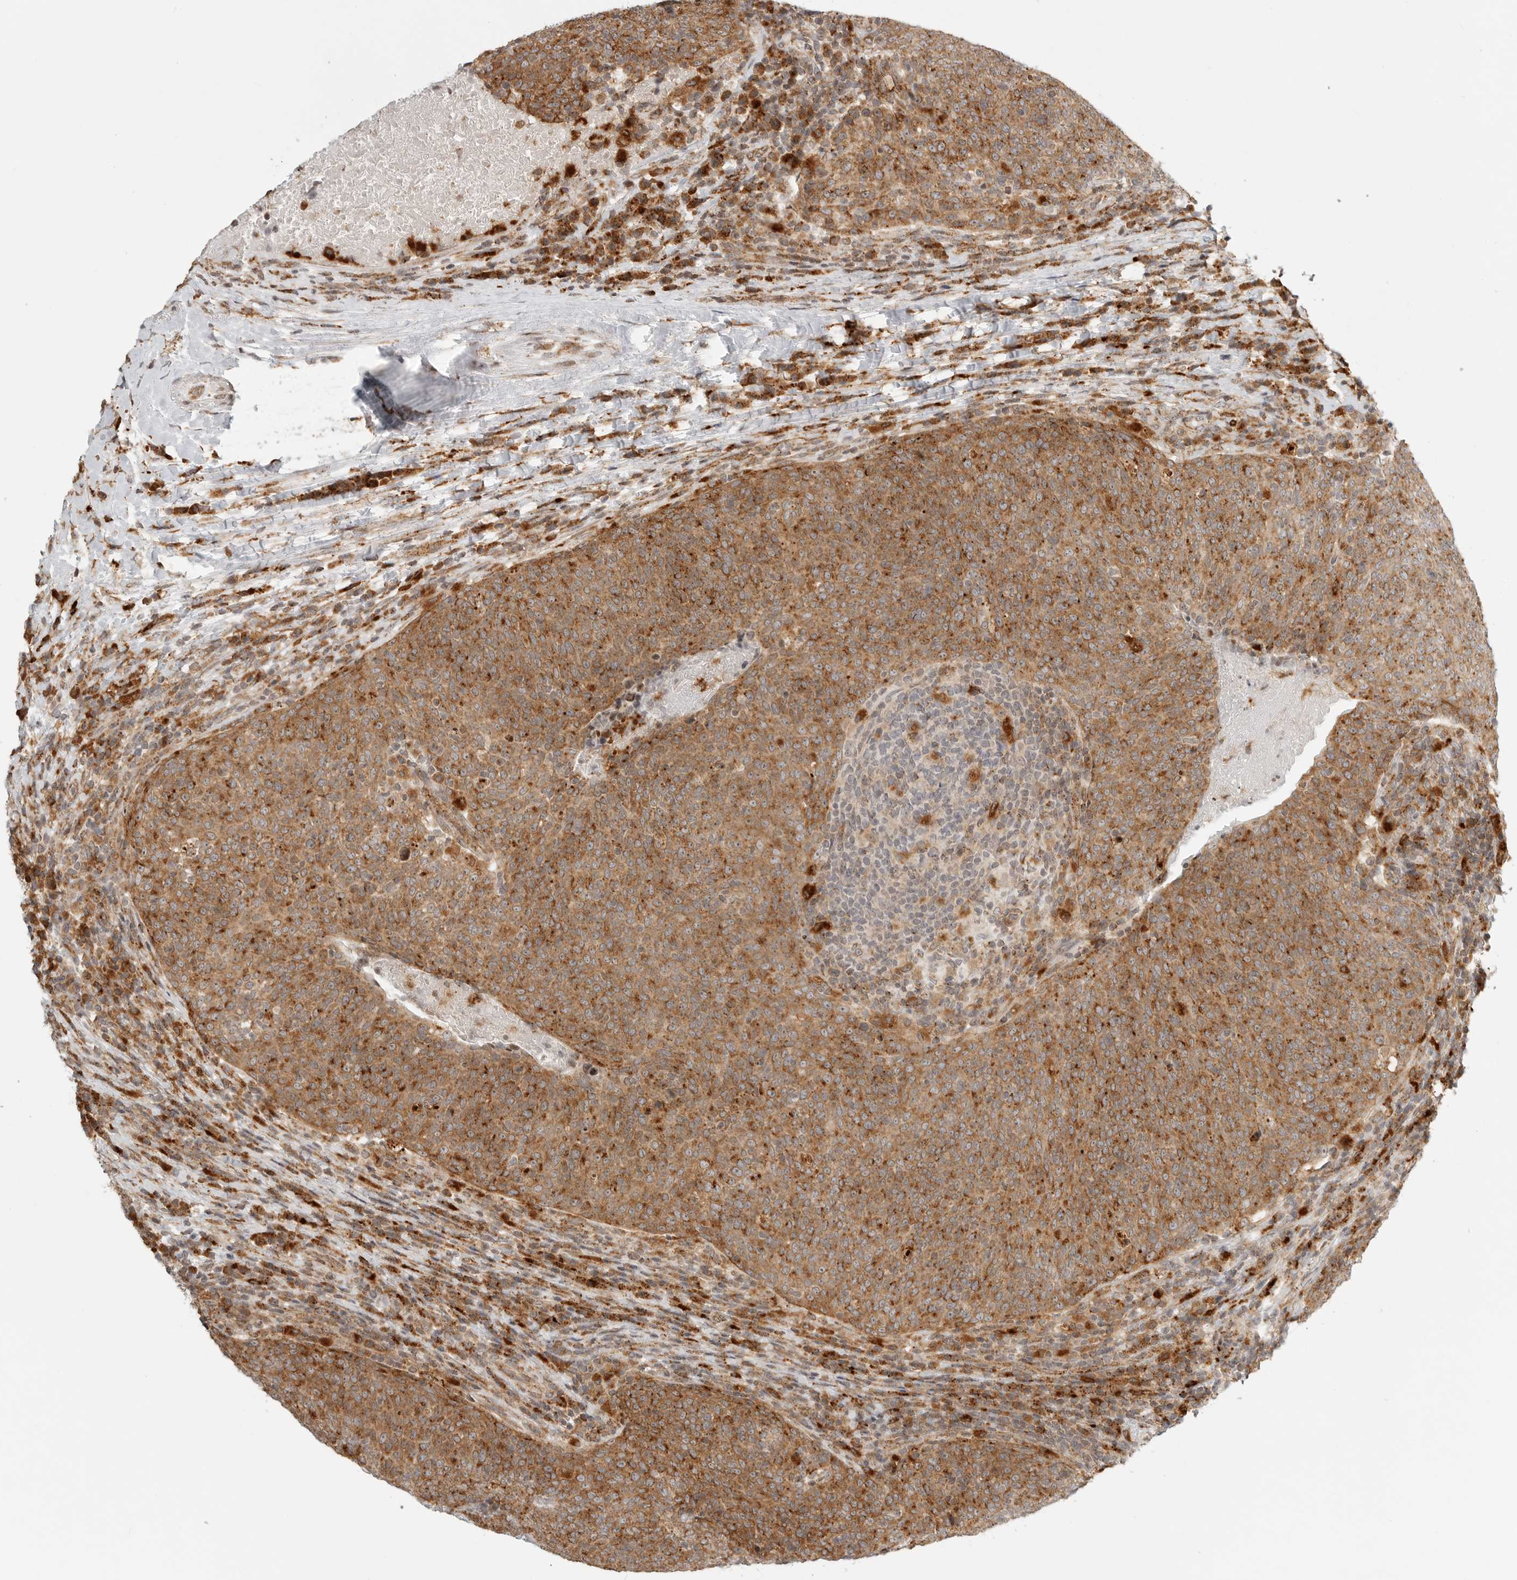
{"staining": {"intensity": "moderate", "quantity": ">75%", "location": "cytoplasmic/membranous"}, "tissue": "head and neck cancer", "cell_type": "Tumor cells", "image_type": "cancer", "snomed": [{"axis": "morphology", "description": "Squamous cell carcinoma, NOS"}, {"axis": "morphology", "description": "Squamous cell carcinoma, metastatic, NOS"}, {"axis": "topography", "description": "Lymph node"}, {"axis": "topography", "description": "Head-Neck"}], "caption": "Protein expression analysis of human head and neck squamous cell carcinoma reveals moderate cytoplasmic/membranous staining in approximately >75% of tumor cells. (brown staining indicates protein expression, while blue staining denotes nuclei).", "gene": "IDUA", "patient": {"sex": "male", "age": 62}}